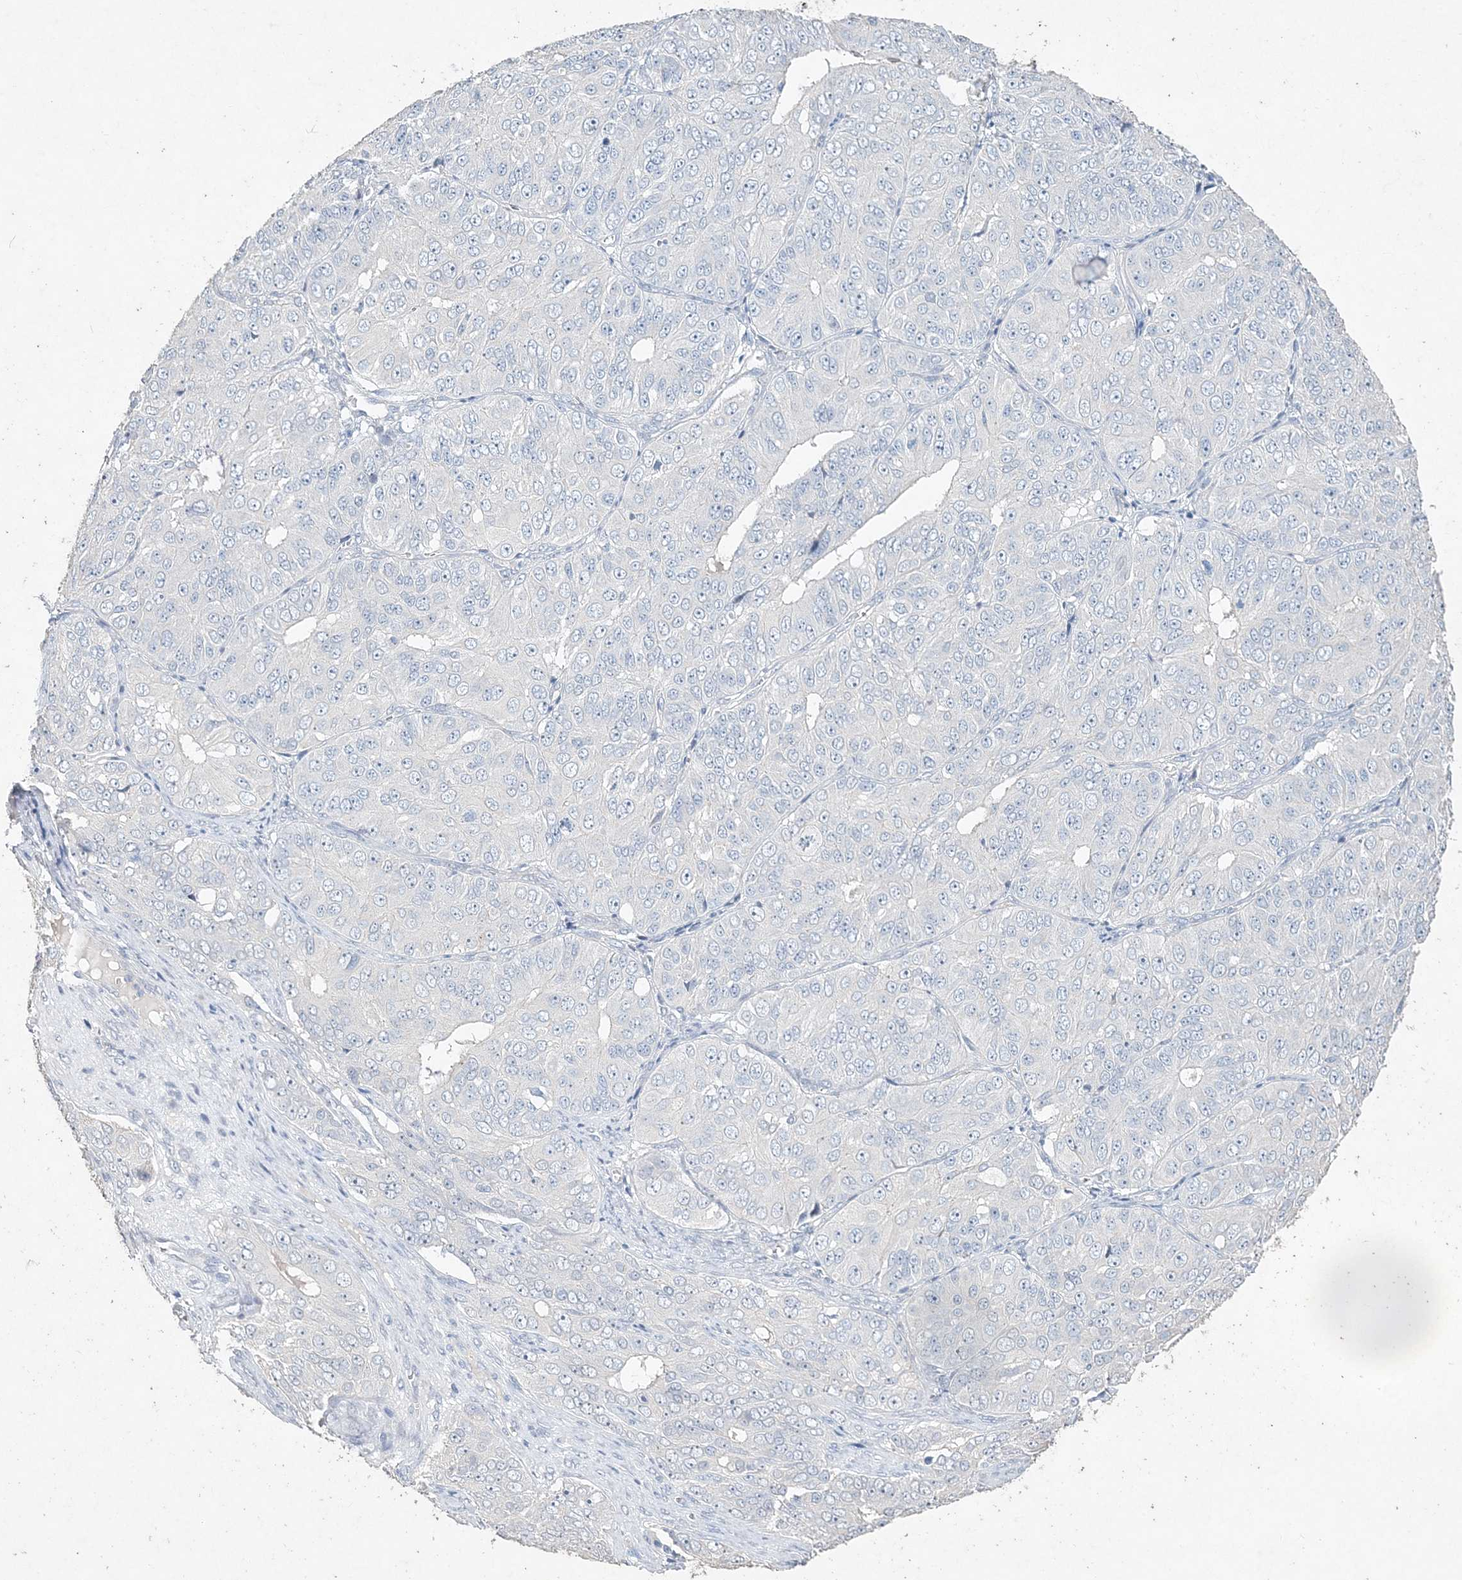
{"staining": {"intensity": "negative", "quantity": "none", "location": "none"}, "tissue": "ovarian cancer", "cell_type": "Tumor cells", "image_type": "cancer", "snomed": [{"axis": "morphology", "description": "Carcinoma, endometroid"}, {"axis": "topography", "description": "Ovary"}], "caption": "Protein analysis of ovarian cancer (endometroid carcinoma) shows no significant positivity in tumor cells. (DAB (3,3'-diaminobenzidine) immunohistochemistry with hematoxylin counter stain).", "gene": "DNAH5", "patient": {"sex": "female", "age": 51}}